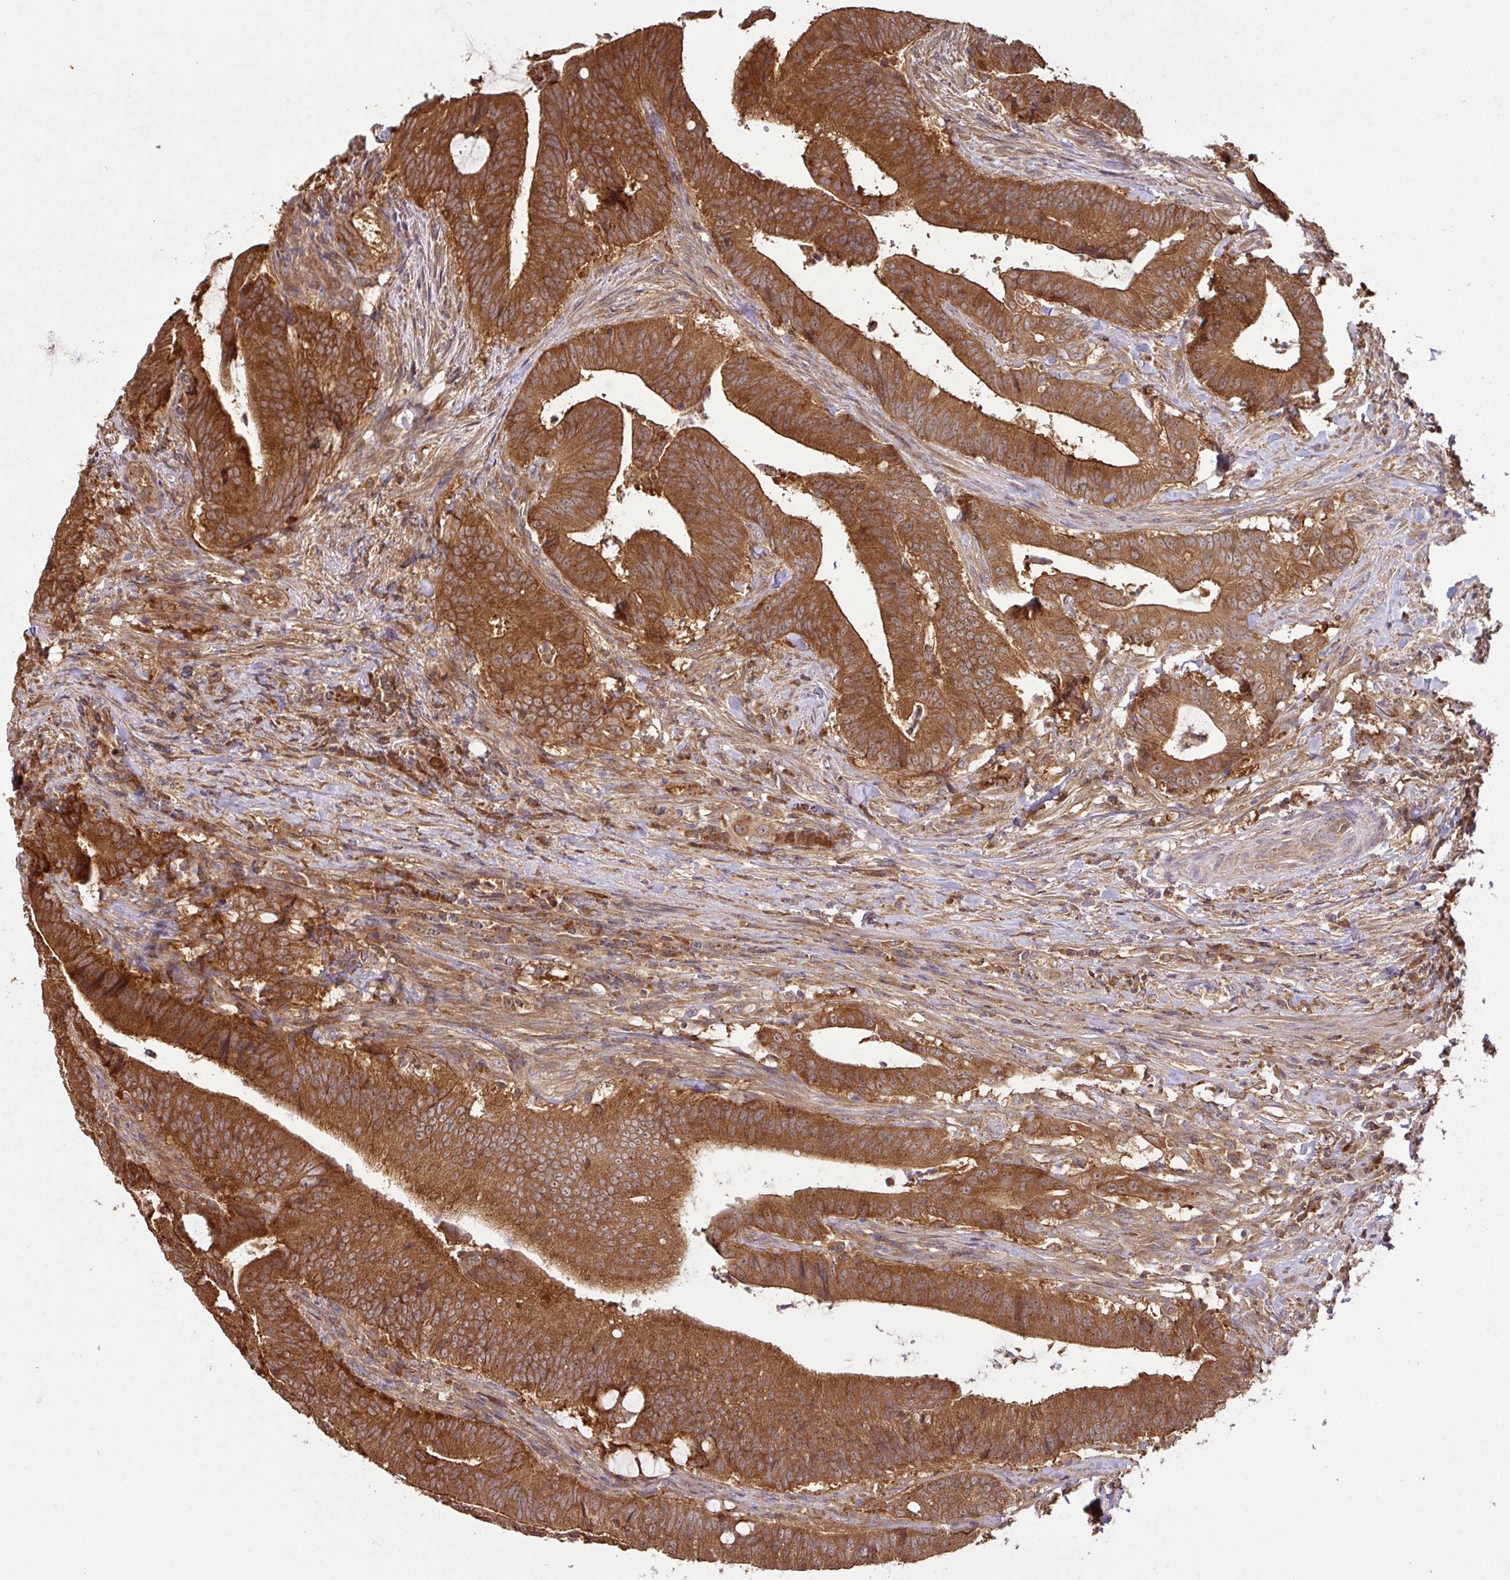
{"staining": {"intensity": "strong", "quantity": ">75%", "location": "cytoplasmic/membranous"}, "tissue": "colorectal cancer", "cell_type": "Tumor cells", "image_type": "cancer", "snomed": [{"axis": "morphology", "description": "Adenocarcinoma, NOS"}, {"axis": "topography", "description": "Colon"}], "caption": "Colorectal cancer (adenocarcinoma) tissue demonstrates strong cytoplasmic/membranous positivity in about >75% of tumor cells, visualized by immunohistochemistry.", "gene": "GSPT1", "patient": {"sex": "female", "age": 43}}